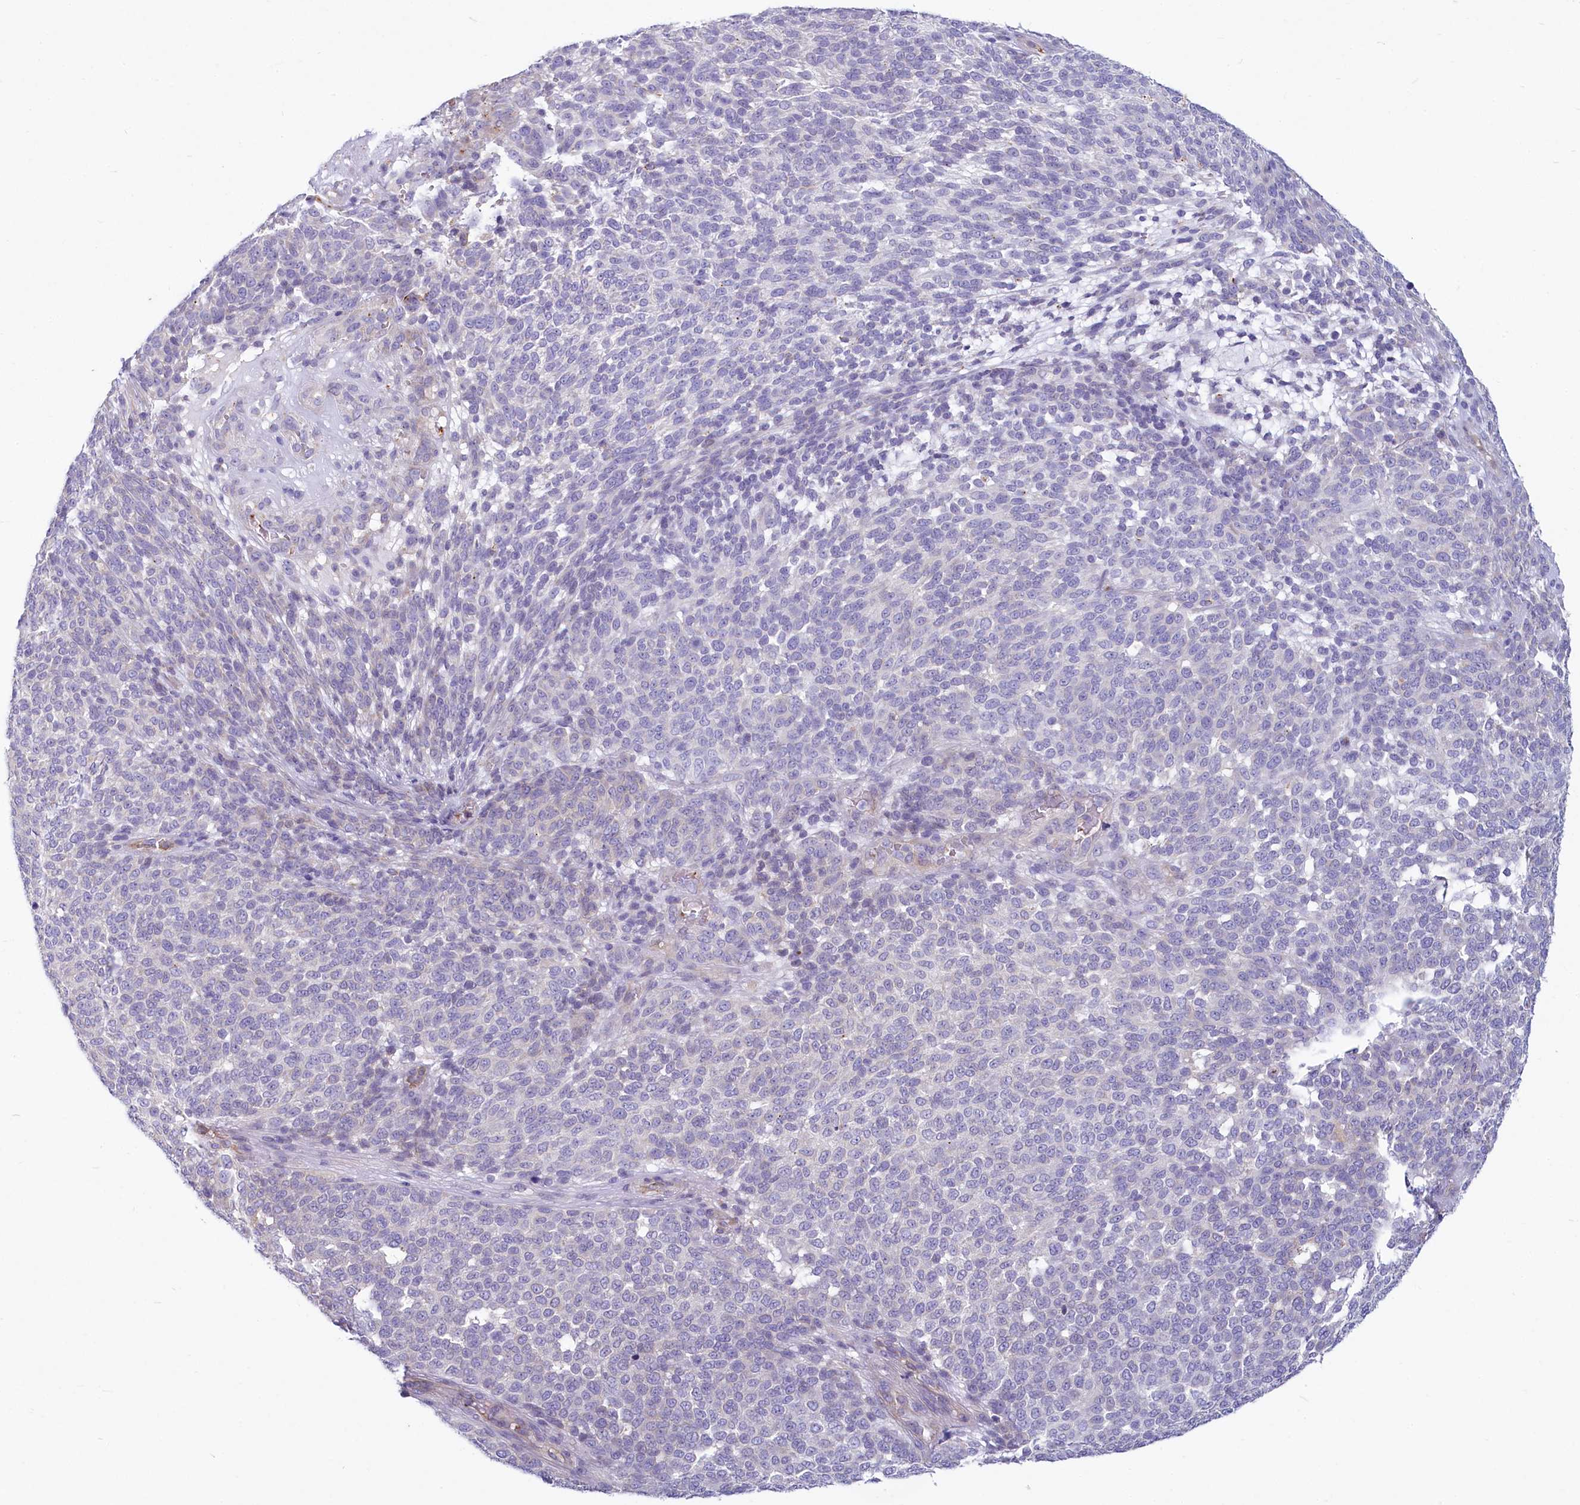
{"staining": {"intensity": "negative", "quantity": "none", "location": "none"}, "tissue": "melanoma", "cell_type": "Tumor cells", "image_type": "cancer", "snomed": [{"axis": "morphology", "description": "Malignant melanoma, NOS"}, {"axis": "topography", "description": "Skin"}], "caption": "The image reveals no significant staining in tumor cells of melanoma.", "gene": "LMOD3", "patient": {"sex": "male", "age": 49}}